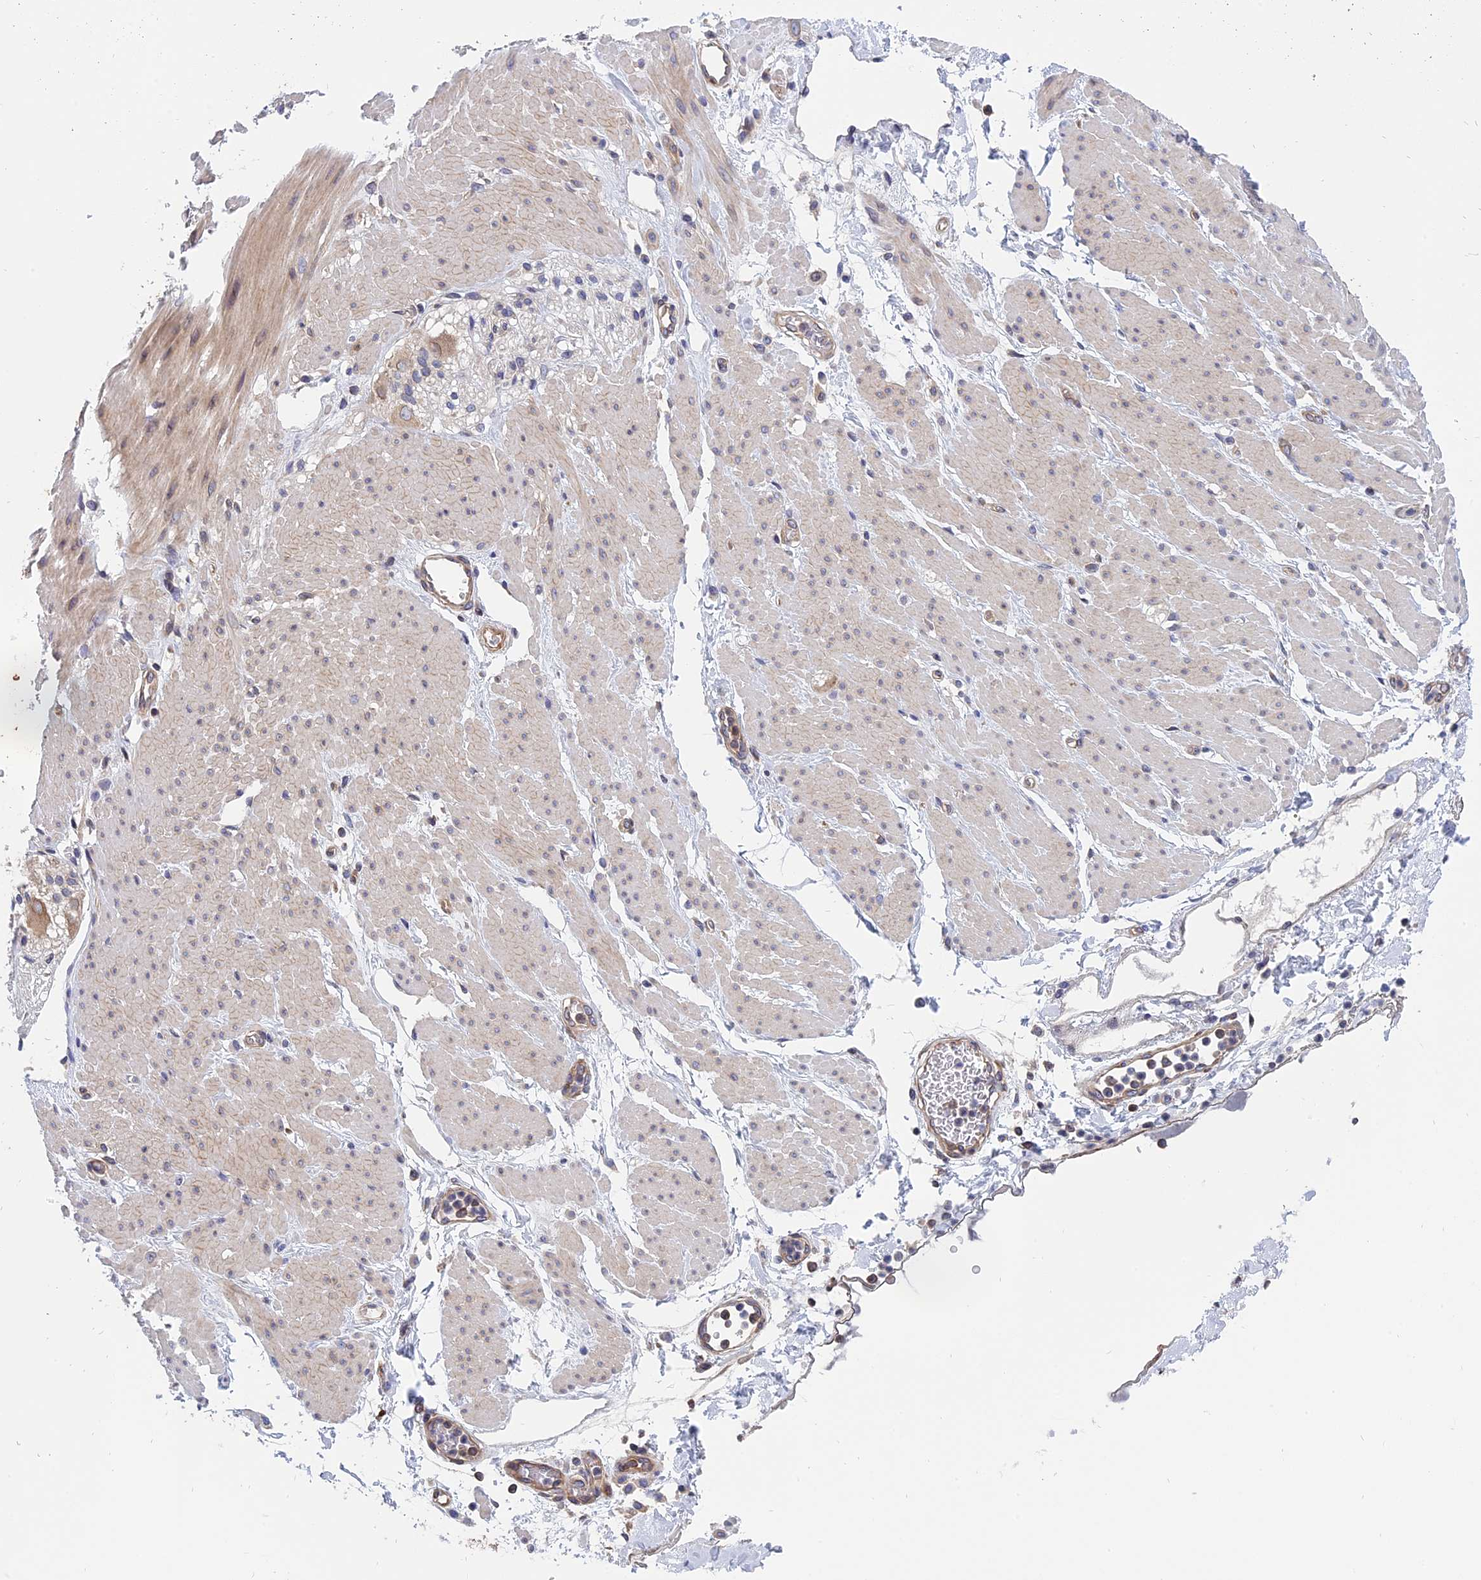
{"staining": {"intensity": "negative", "quantity": "none", "location": "none"}, "tissue": "adipose tissue", "cell_type": "Adipocytes", "image_type": "normal", "snomed": [{"axis": "morphology", "description": "Normal tissue, NOS"}, {"axis": "morphology", "description": "Adenocarcinoma, NOS"}, {"axis": "topography", "description": "Duodenum"}, {"axis": "topography", "description": "Peripheral nerve tissue"}], "caption": "Immunohistochemistry (IHC) of benign human adipose tissue displays no expression in adipocytes. The staining is performed using DAB brown chromogen with nuclei counter-stained in using hematoxylin.", "gene": "NAA10", "patient": {"sex": "female", "age": 60}}